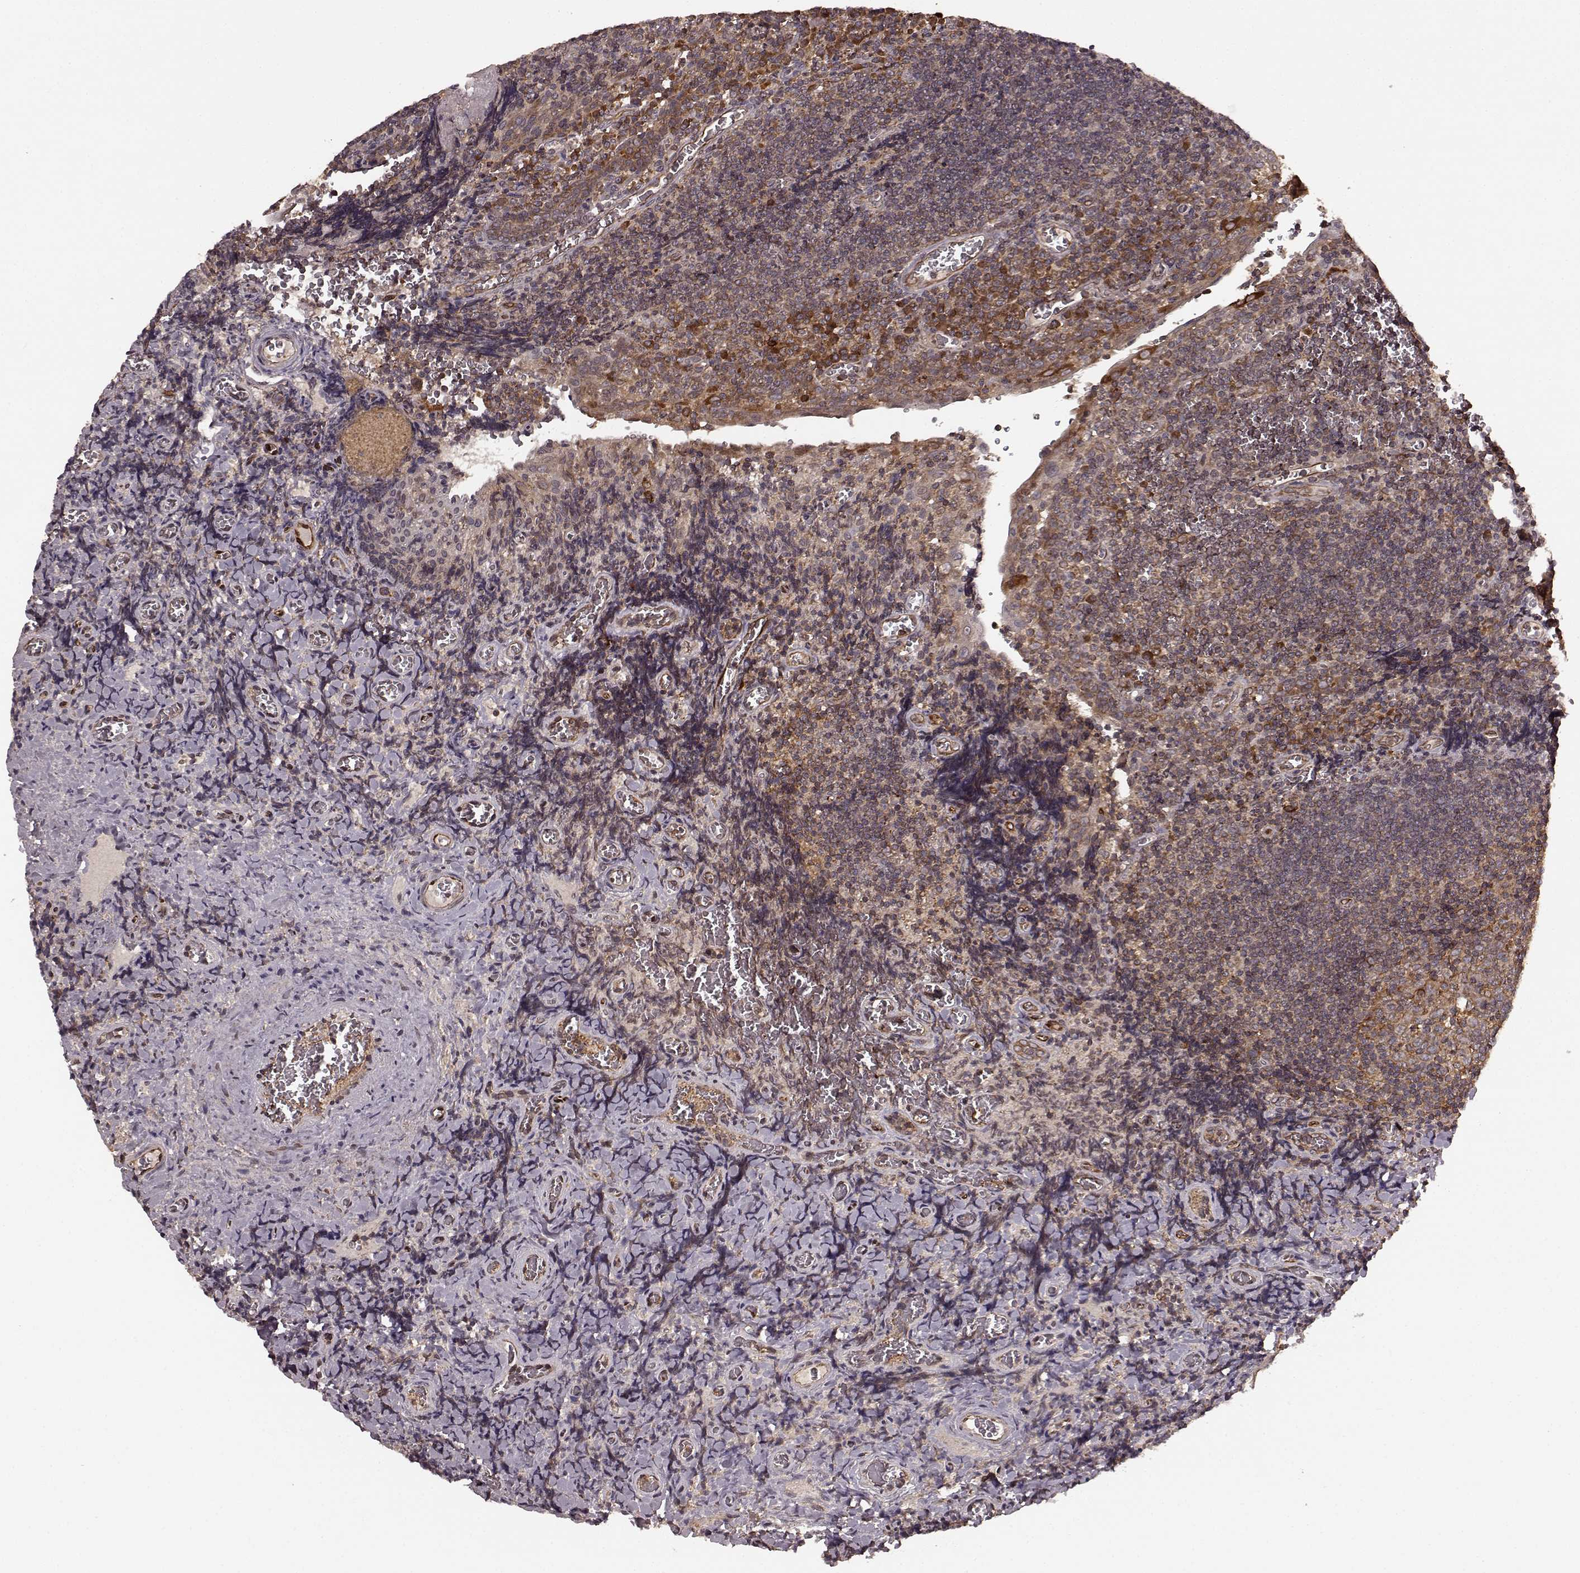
{"staining": {"intensity": "strong", "quantity": ">75%", "location": "cytoplasmic/membranous"}, "tissue": "tonsil", "cell_type": "Germinal center cells", "image_type": "normal", "snomed": [{"axis": "morphology", "description": "Normal tissue, NOS"}, {"axis": "morphology", "description": "Inflammation, NOS"}, {"axis": "topography", "description": "Tonsil"}], "caption": "A high amount of strong cytoplasmic/membranous staining is appreciated in about >75% of germinal center cells in normal tonsil.", "gene": "AGPAT1", "patient": {"sex": "female", "age": 31}}